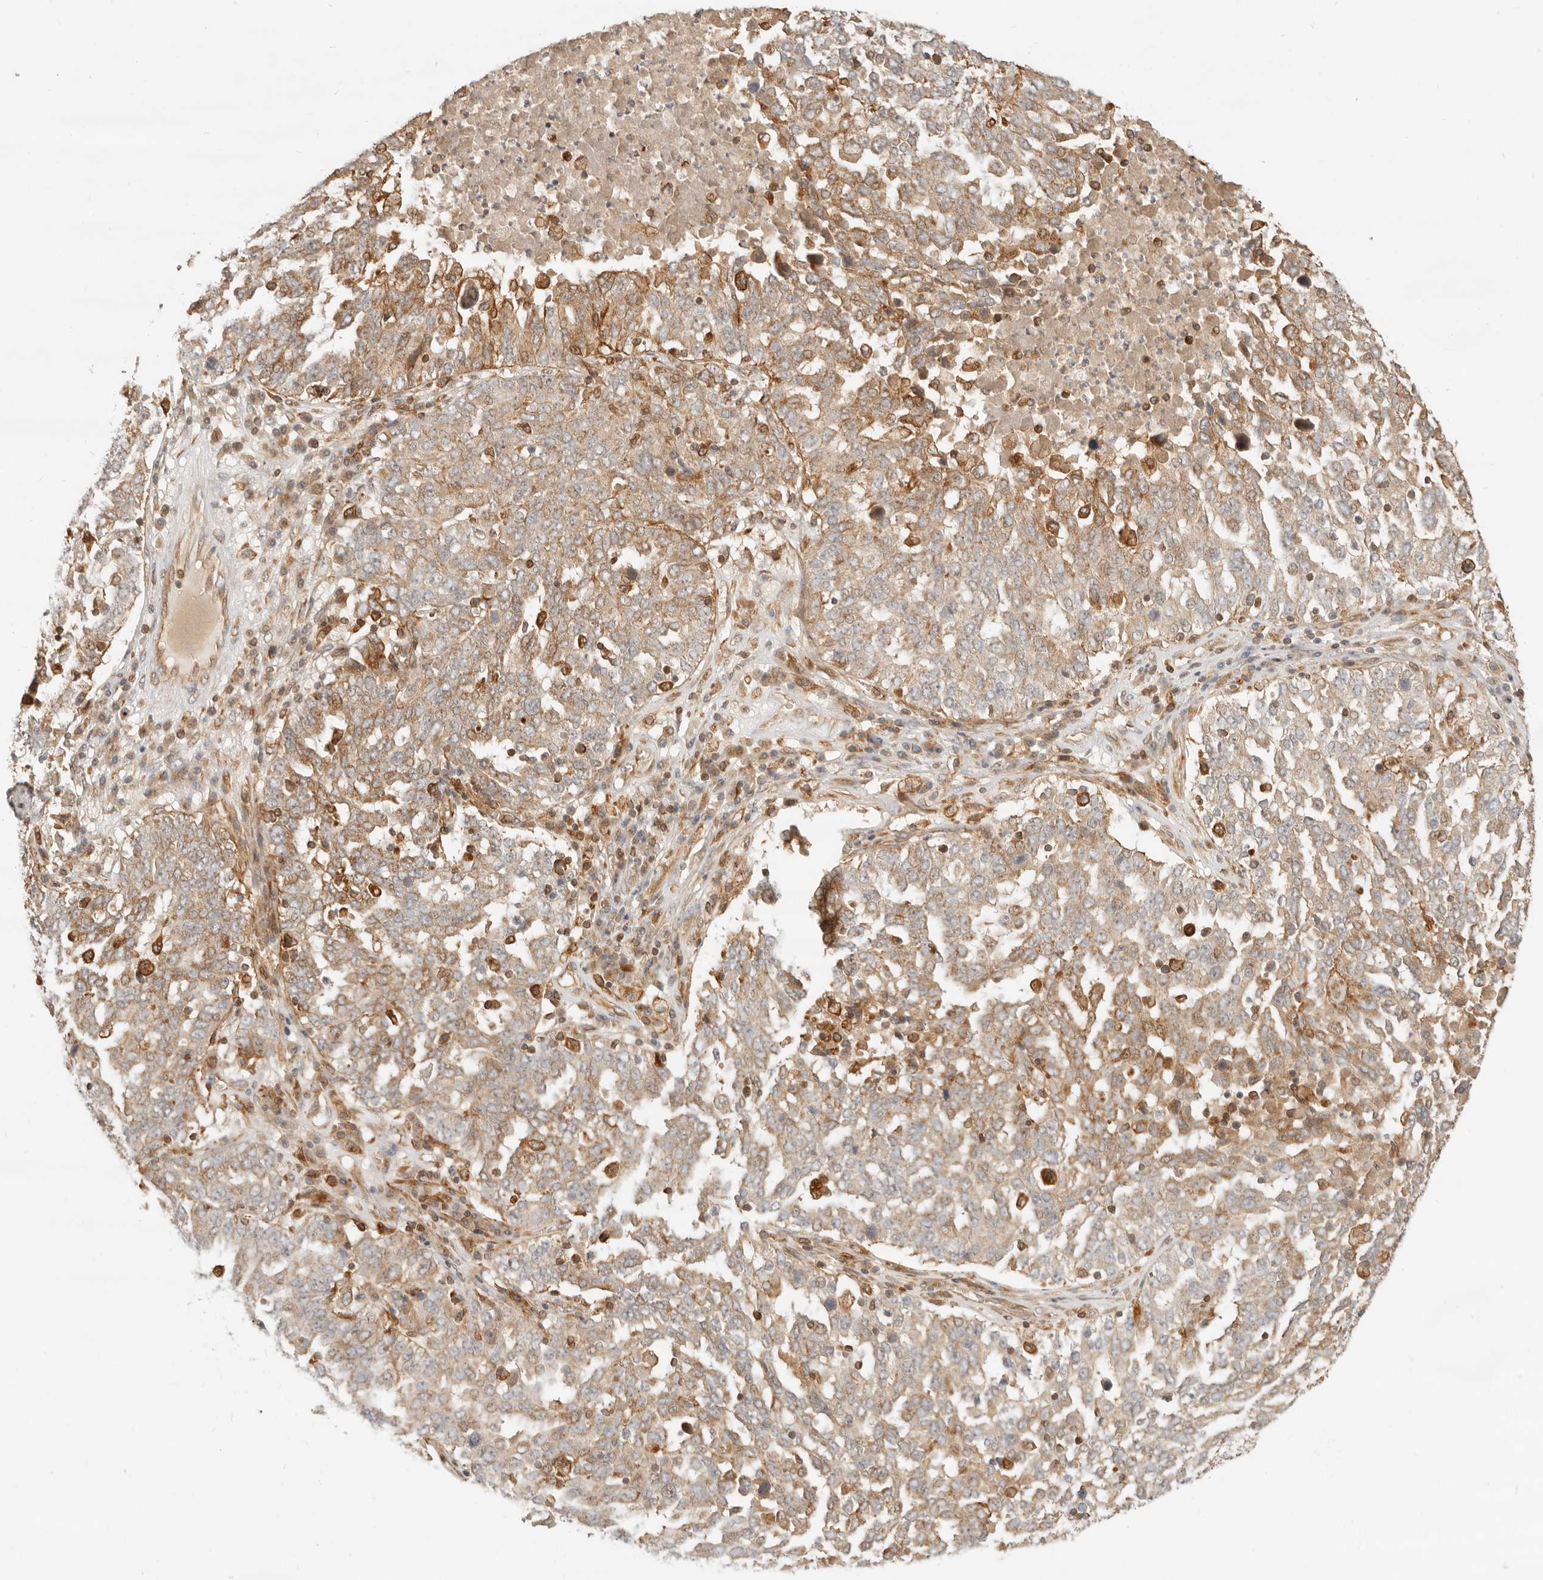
{"staining": {"intensity": "moderate", "quantity": "25%-75%", "location": "cytoplasmic/membranous"}, "tissue": "ovarian cancer", "cell_type": "Tumor cells", "image_type": "cancer", "snomed": [{"axis": "morphology", "description": "Carcinoma, endometroid"}, {"axis": "topography", "description": "Ovary"}], "caption": "Immunohistochemistry image of ovarian cancer stained for a protein (brown), which exhibits medium levels of moderate cytoplasmic/membranous staining in approximately 25%-75% of tumor cells.", "gene": "UFSP1", "patient": {"sex": "female", "age": 62}}